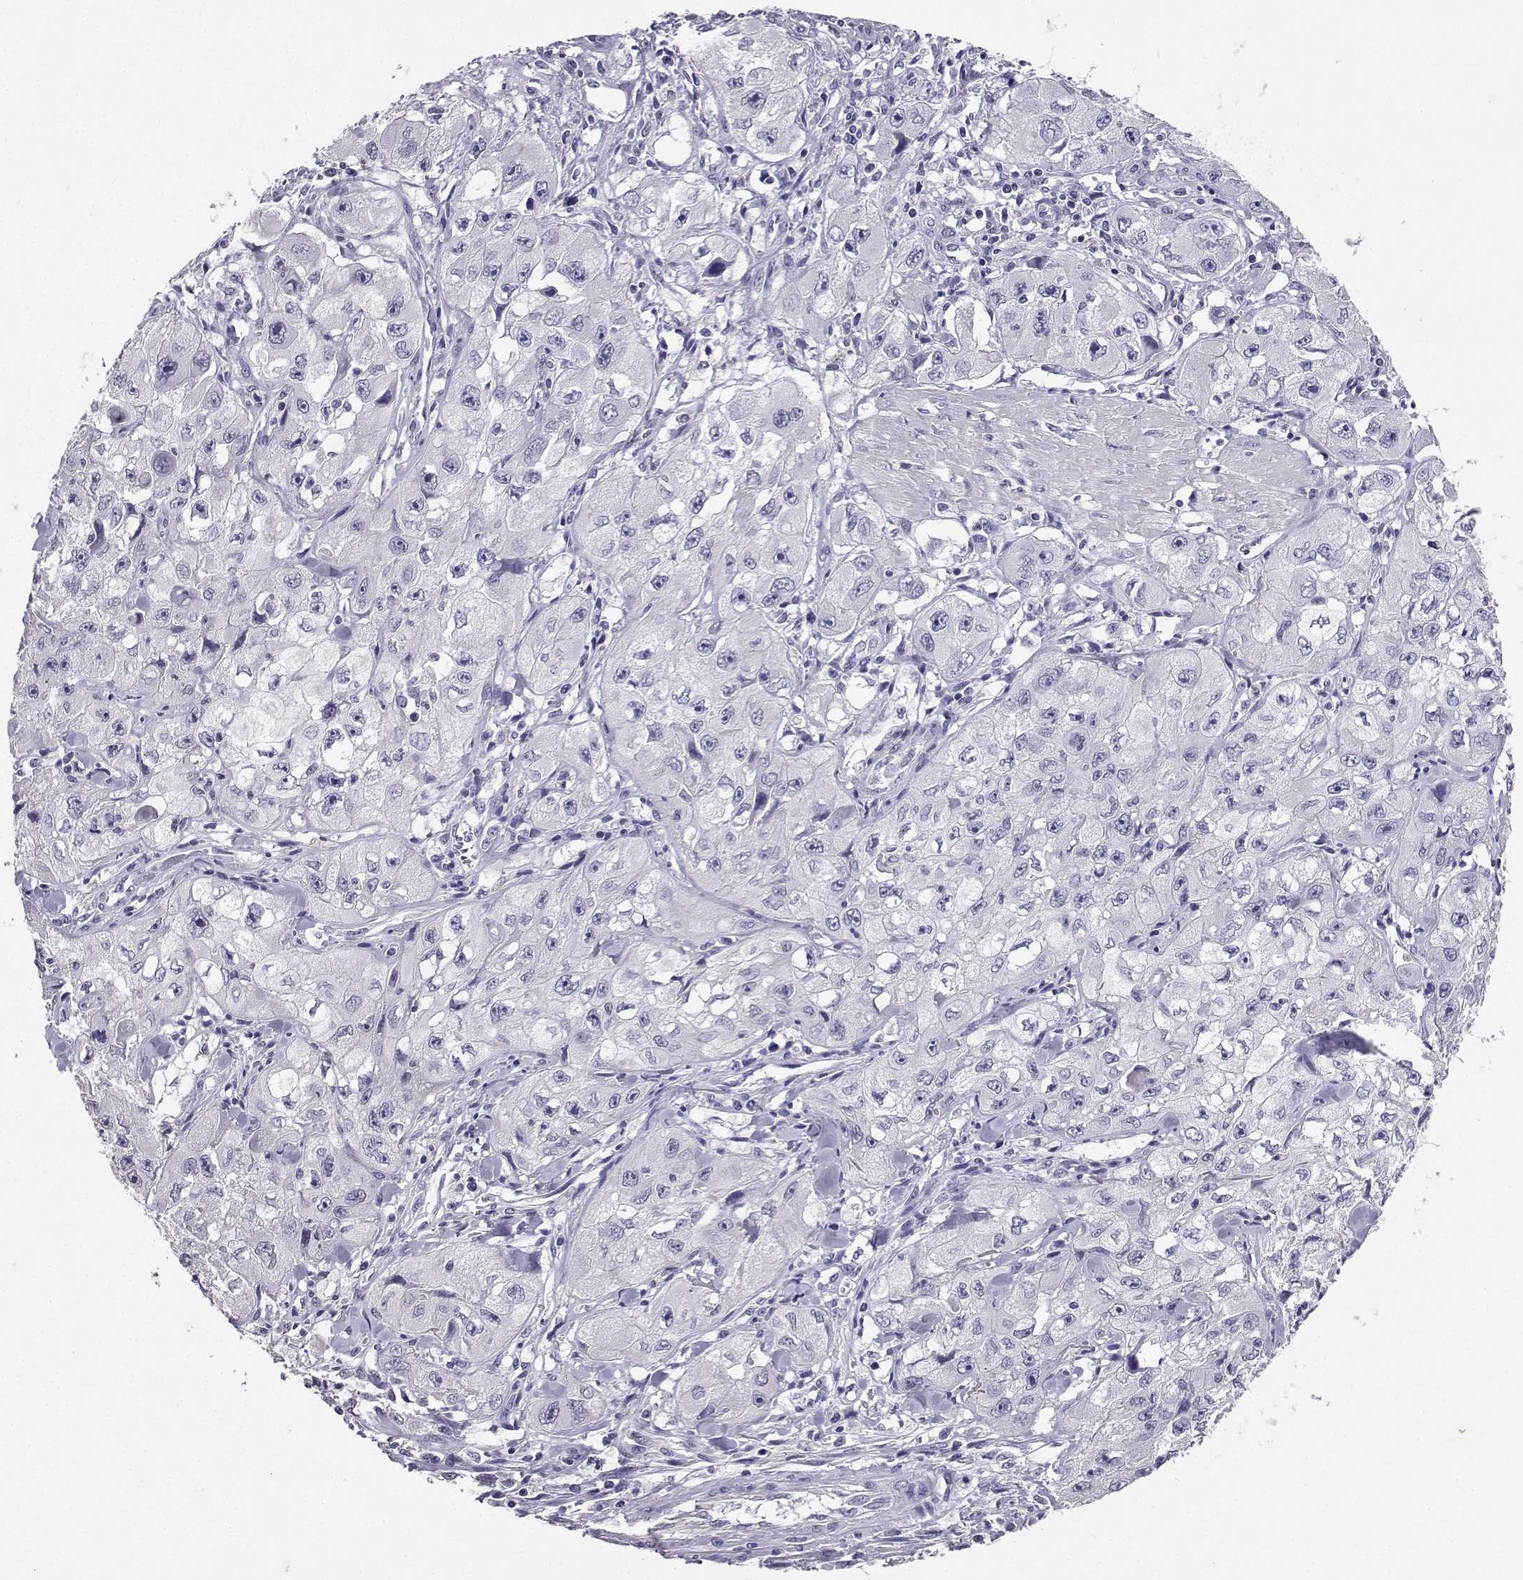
{"staining": {"intensity": "negative", "quantity": "none", "location": "none"}, "tissue": "skin cancer", "cell_type": "Tumor cells", "image_type": "cancer", "snomed": [{"axis": "morphology", "description": "Squamous cell carcinoma, NOS"}, {"axis": "topography", "description": "Skin"}, {"axis": "topography", "description": "Subcutis"}], "caption": "Human skin squamous cell carcinoma stained for a protein using IHC shows no positivity in tumor cells.", "gene": "SPAG11B", "patient": {"sex": "male", "age": 73}}